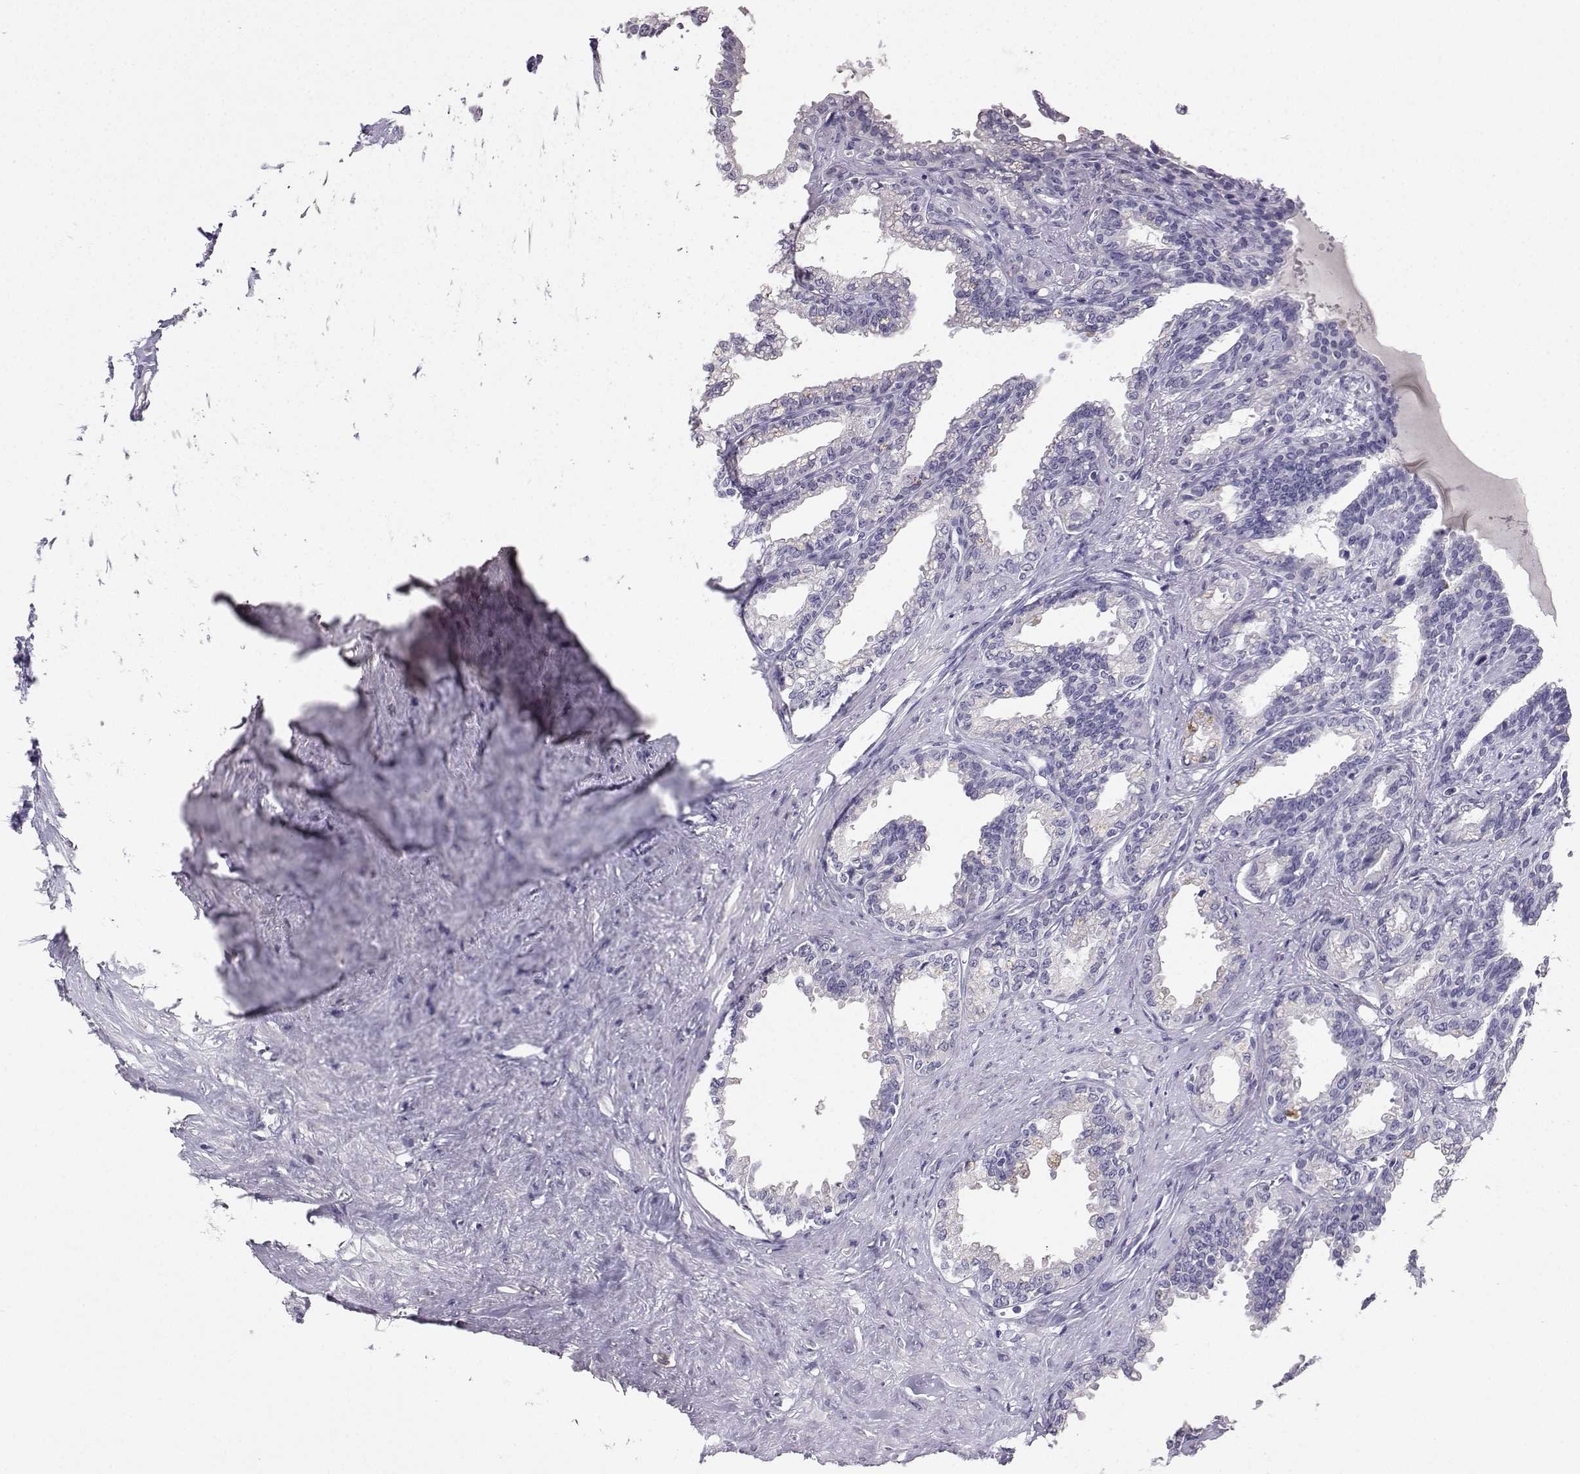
{"staining": {"intensity": "moderate", "quantity": "25%-75%", "location": "cytoplasmic/membranous"}, "tissue": "seminal vesicle", "cell_type": "Glandular cells", "image_type": "normal", "snomed": [{"axis": "morphology", "description": "Normal tissue, NOS"}, {"axis": "morphology", "description": "Urothelial carcinoma, NOS"}, {"axis": "topography", "description": "Urinary bladder"}, {"axis": "topography", "description": "Seminal veicle"}], "caption": "Human seminal vesicle stained with a brown dye demonstrates moderate cytoplasmic/membranous positive staining in about 25%-75% of glandular cells.", "gene": "SPAG11A", "patient": {"sex": "male", "age": 76}}